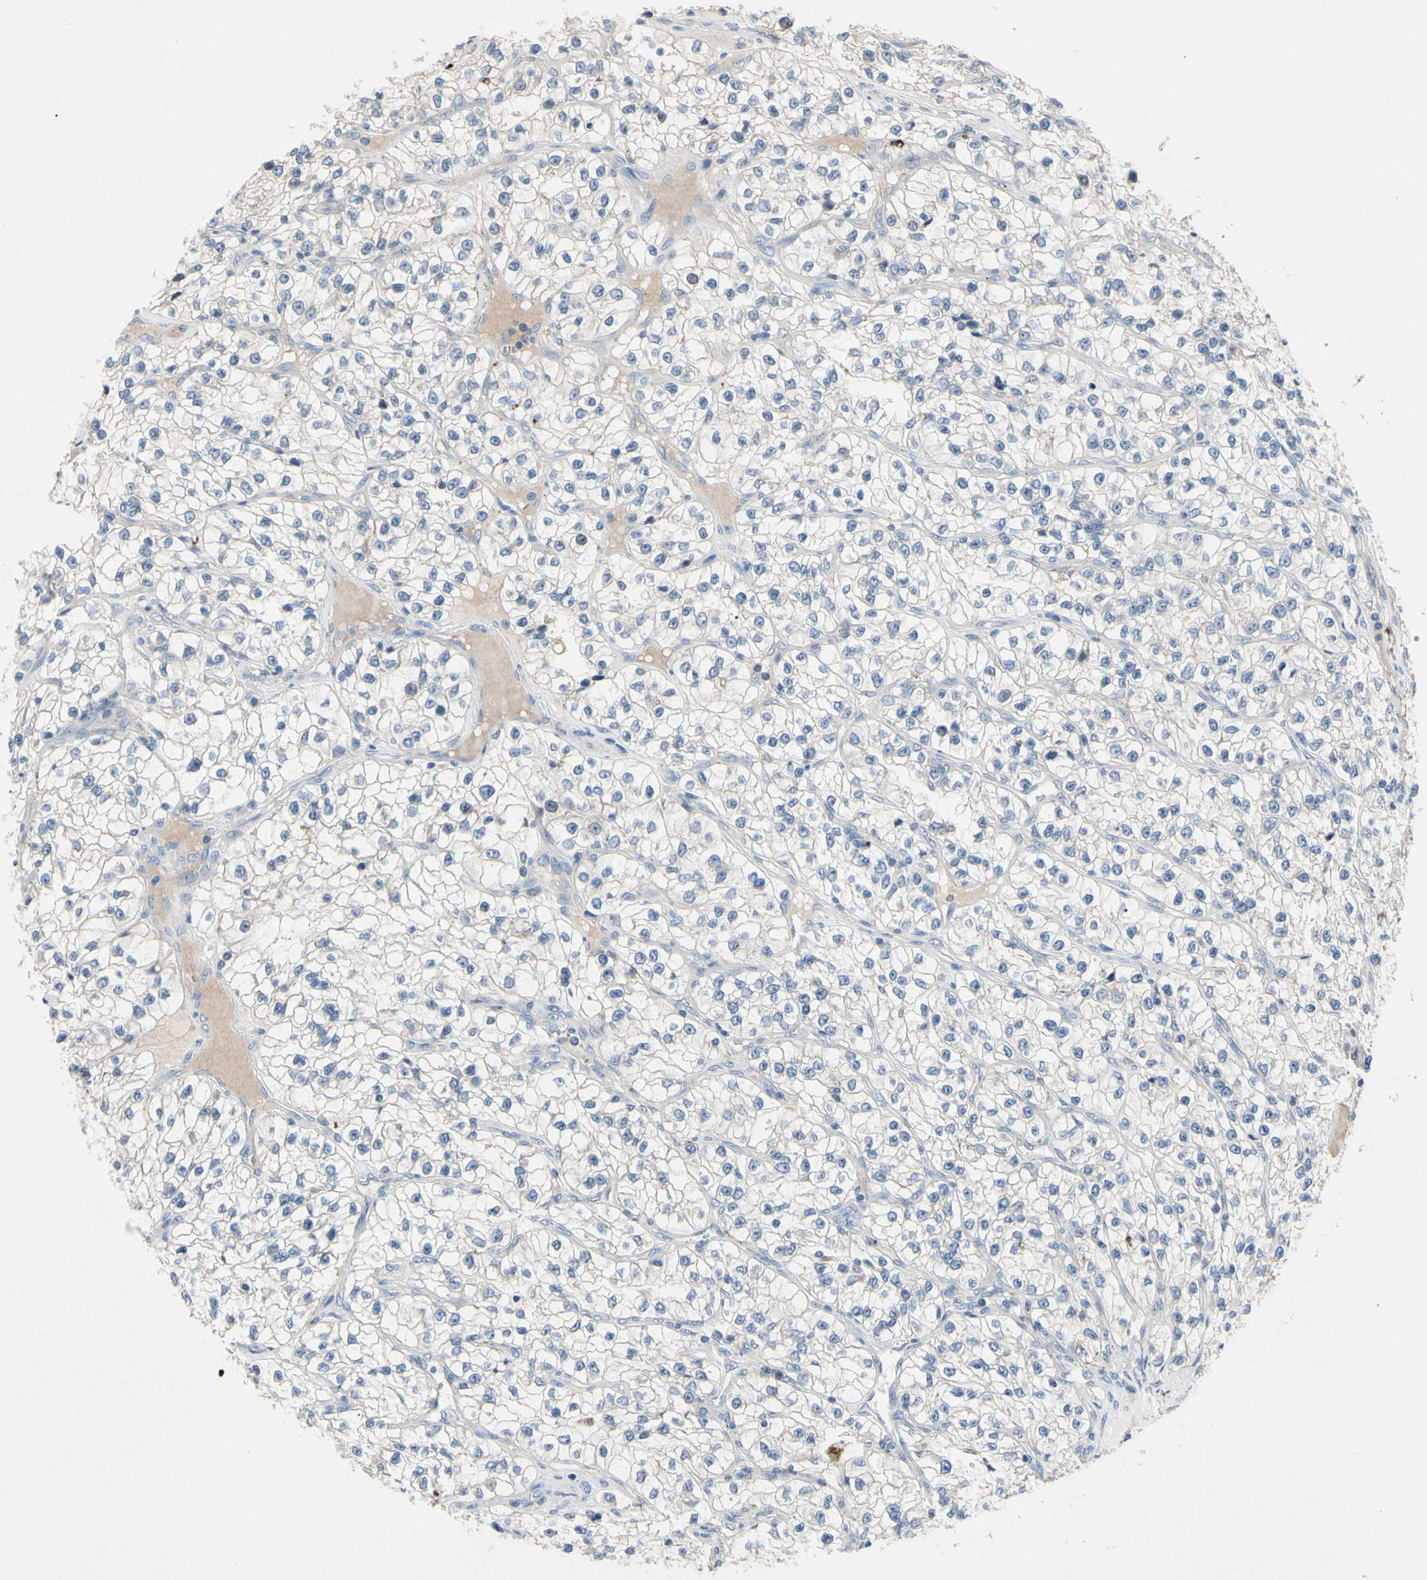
{"staining": {"intensity": "negative", "quantity": "none", "location": "none"}, "tissue": "renal cancer", "cell_type": "Tumor cells", "image_type": "cancer", "snomed": [{"axis": "morphology", "description": "Adenocarcinoma, NOS"}, {"axis": "topography", "description": "Kidney"}], "caption": "Tumor cells are negative for brown protein staining in renal cancer. (Brightfield microscopy of DAB (3,3'-diaminobenzidine) immunohistochemistry at high magnification).", "gene": "RETSAT", "patient": {"sex": "female", "age": 57}}